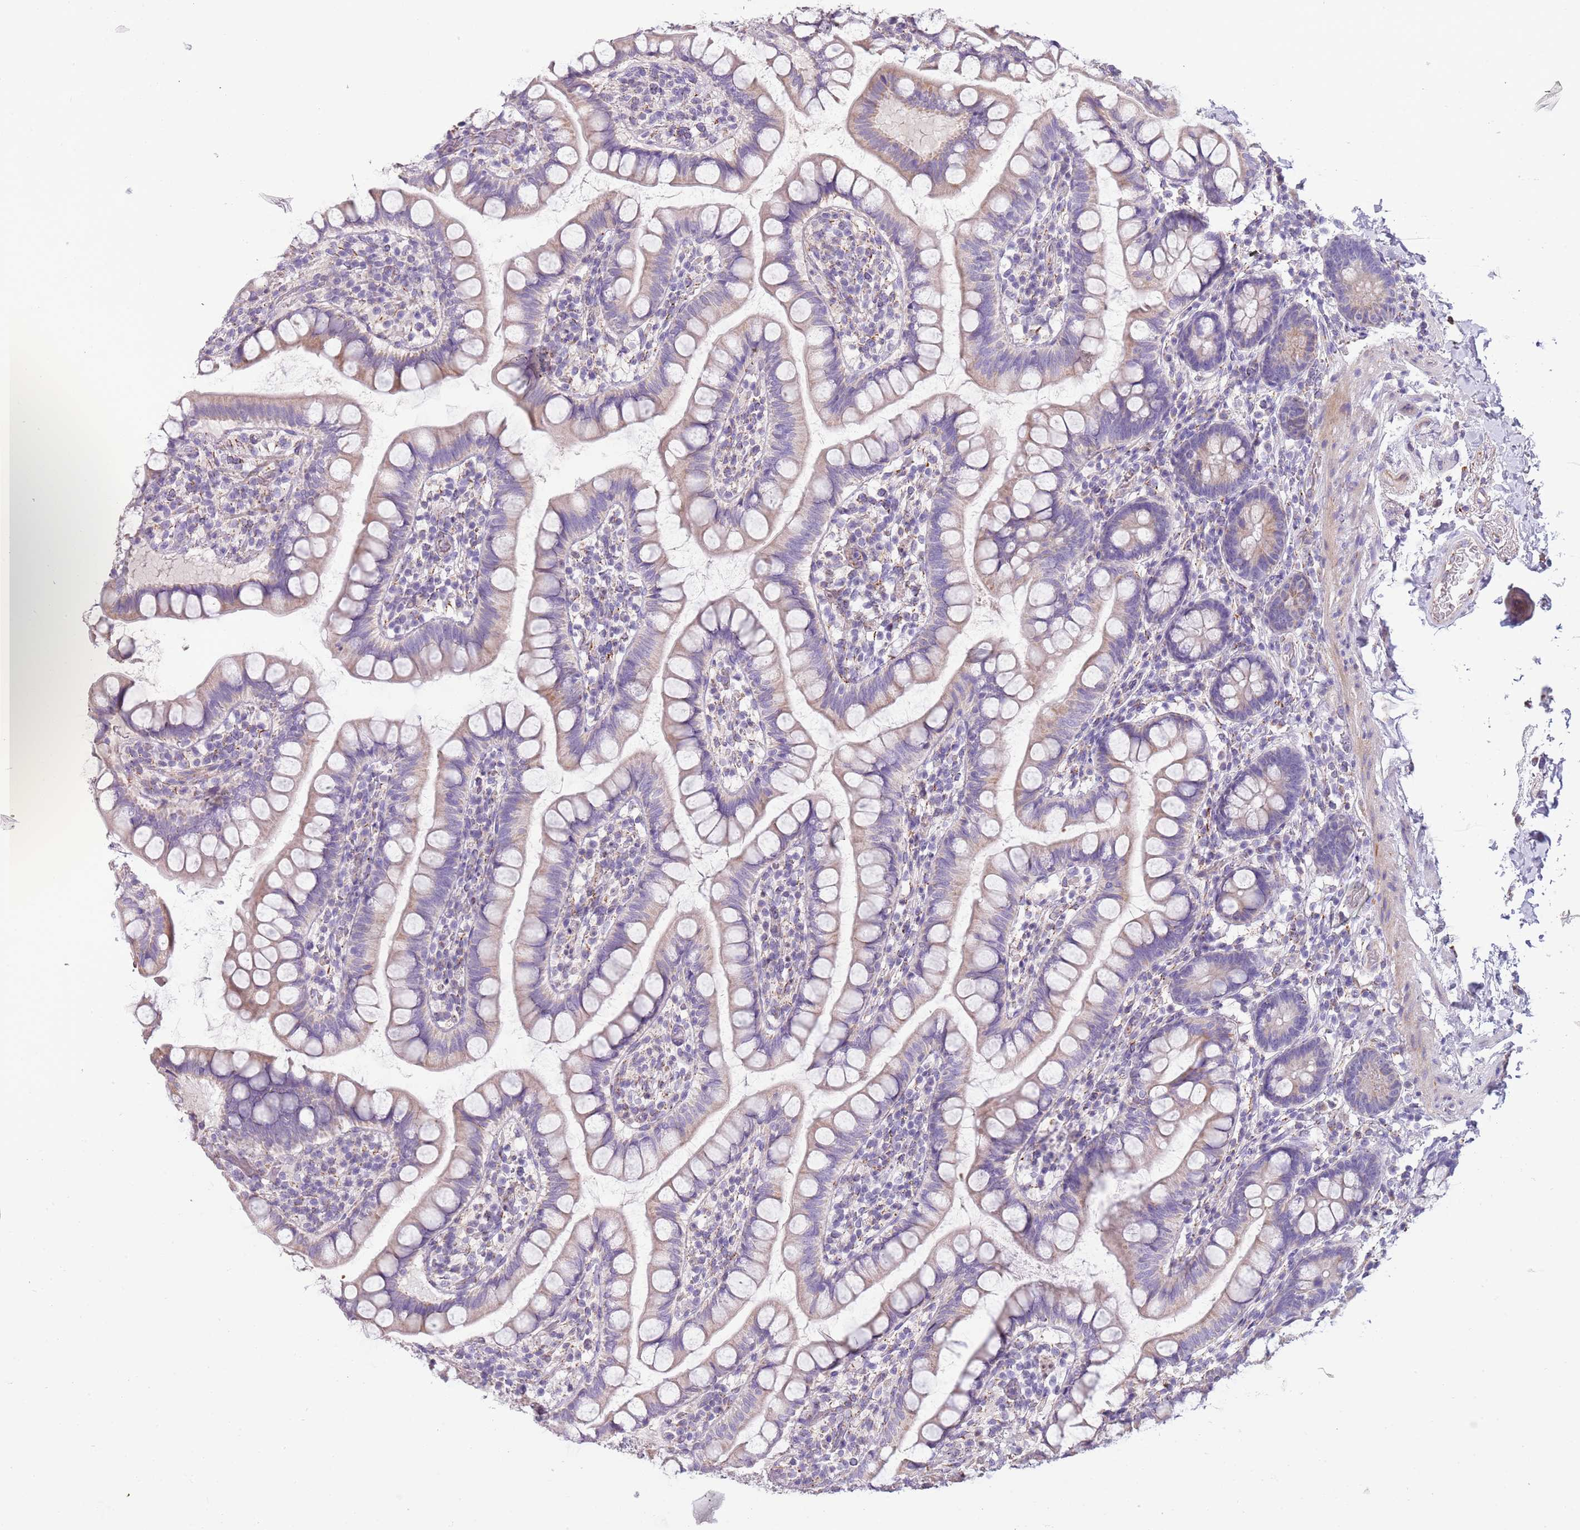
{"staining": {"intensity": "weak", "quantity": "<25%", "location": "cytoplasmic/membranous"}, "tissue": "small intestine", "cell_type": "Glandular cells", "image_type": "normal", "snomed": [{"axis": "morphology", "description": "Normal tissue, NOS"}, {"axis": "topography", "description": "Small intestine"}], "caption": "Immunohistochemistry of normal small intestine shows no expression in glandular cells. Brightfield microscopy of IHC stained with DAB (brown) and hematoxylin (blue), captured at high magnification.", "gene": "RNF222", "patient": {"sex": "female", "age": 84}}